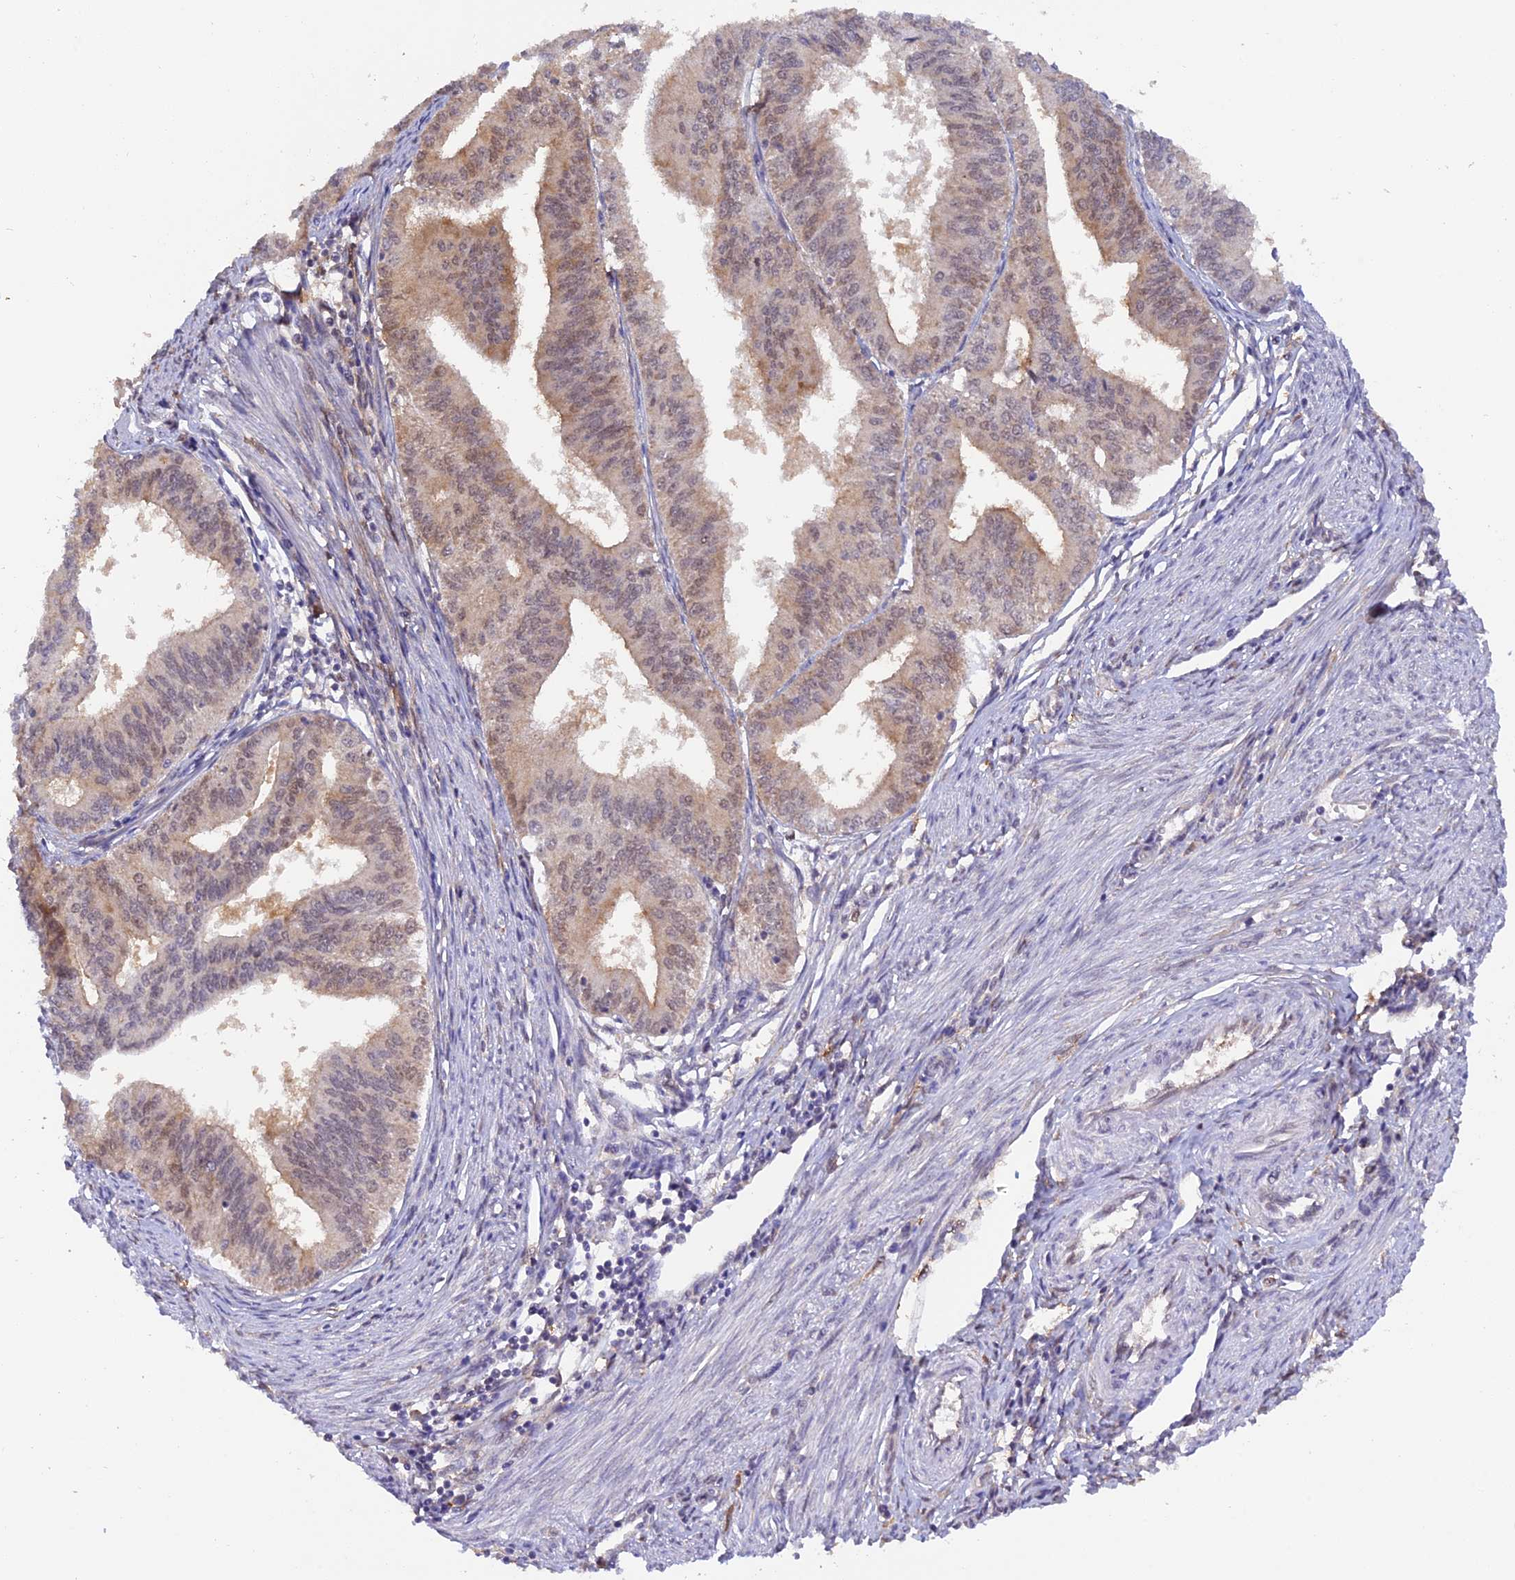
{"staining": {"intensity": "weak", "quantity": "25%-75%", "location": "cytoplasmic/membranous,nuclear"}, "tissue": "endometrial cancer", "cell_type": "Tumor cells", "image_type": "cancer", "snomed": [{"axis": "morphology", "description": "Adenocarcinoma, NOS"}, {"axis": "topography", "description": "Endometrium"}], "caption": "Immunohistochemical staining of human endometrial cancer shows low levels of weak cytoplasmic/membranous and nuclear positivity in approximately 25%-75% of tumor cells.", "gene": "MNS1", "patient": {"sex": "female", "age": 50}}